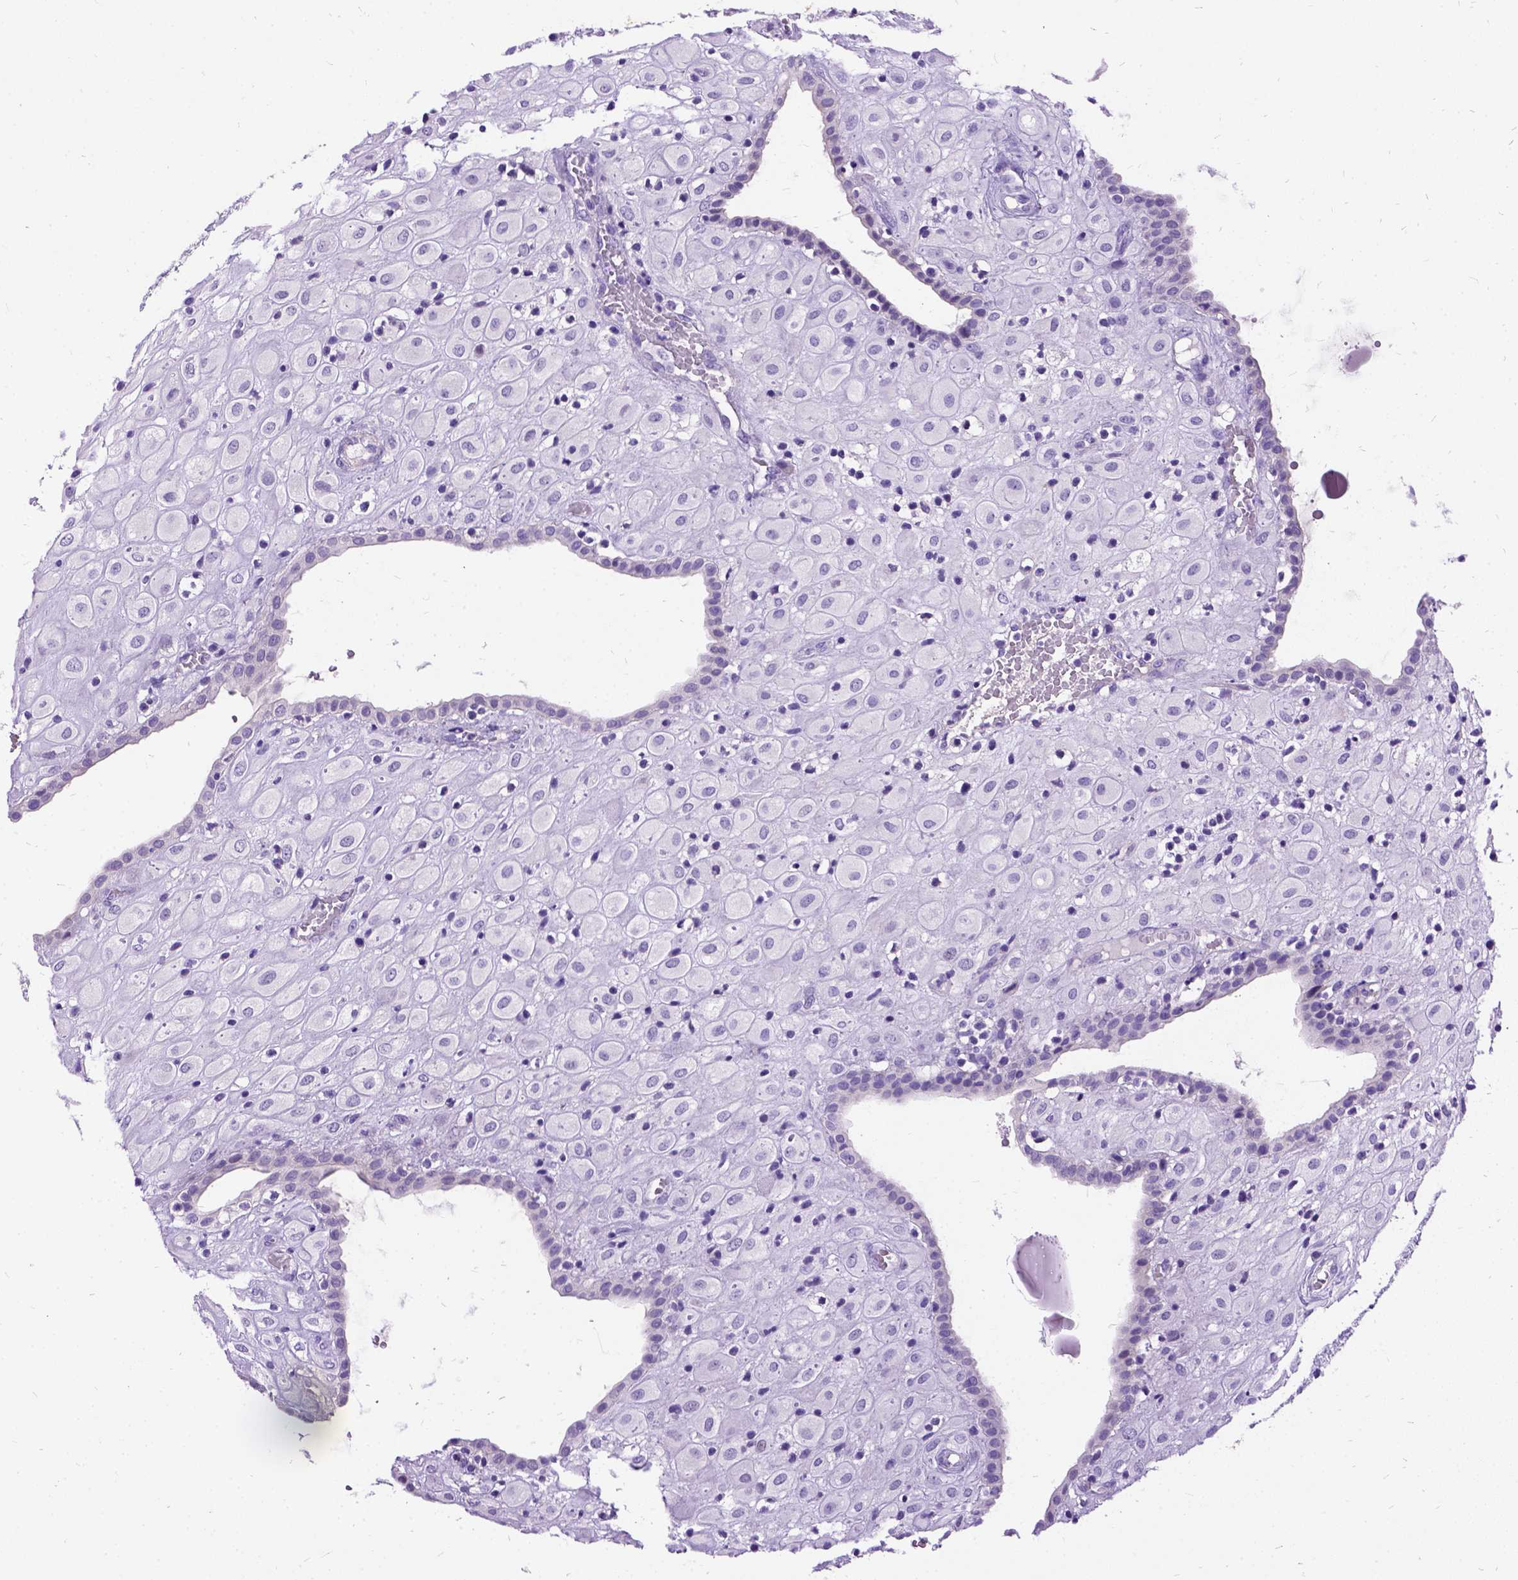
{"staining": {"intensity": "negative", "quantity": "none", "location": "none"}, "tissue": "placenta", "cell_type": "Decidual cells", "image_type": "normal", "snomed": [{"axis": "morphology", "description": "Normal tissue, NOS"}, {"axis": "topography", "description": "Placenta"}], "caption": "Immunohistochemistry of normal human placenta displays no expression in decidual cells. (DAB (3,3'-diaminobenzidine) immunohistochemistry, high magnification).", "gene": "ENSG00000254979", "patient": {"sex": "female", "age": 24}}